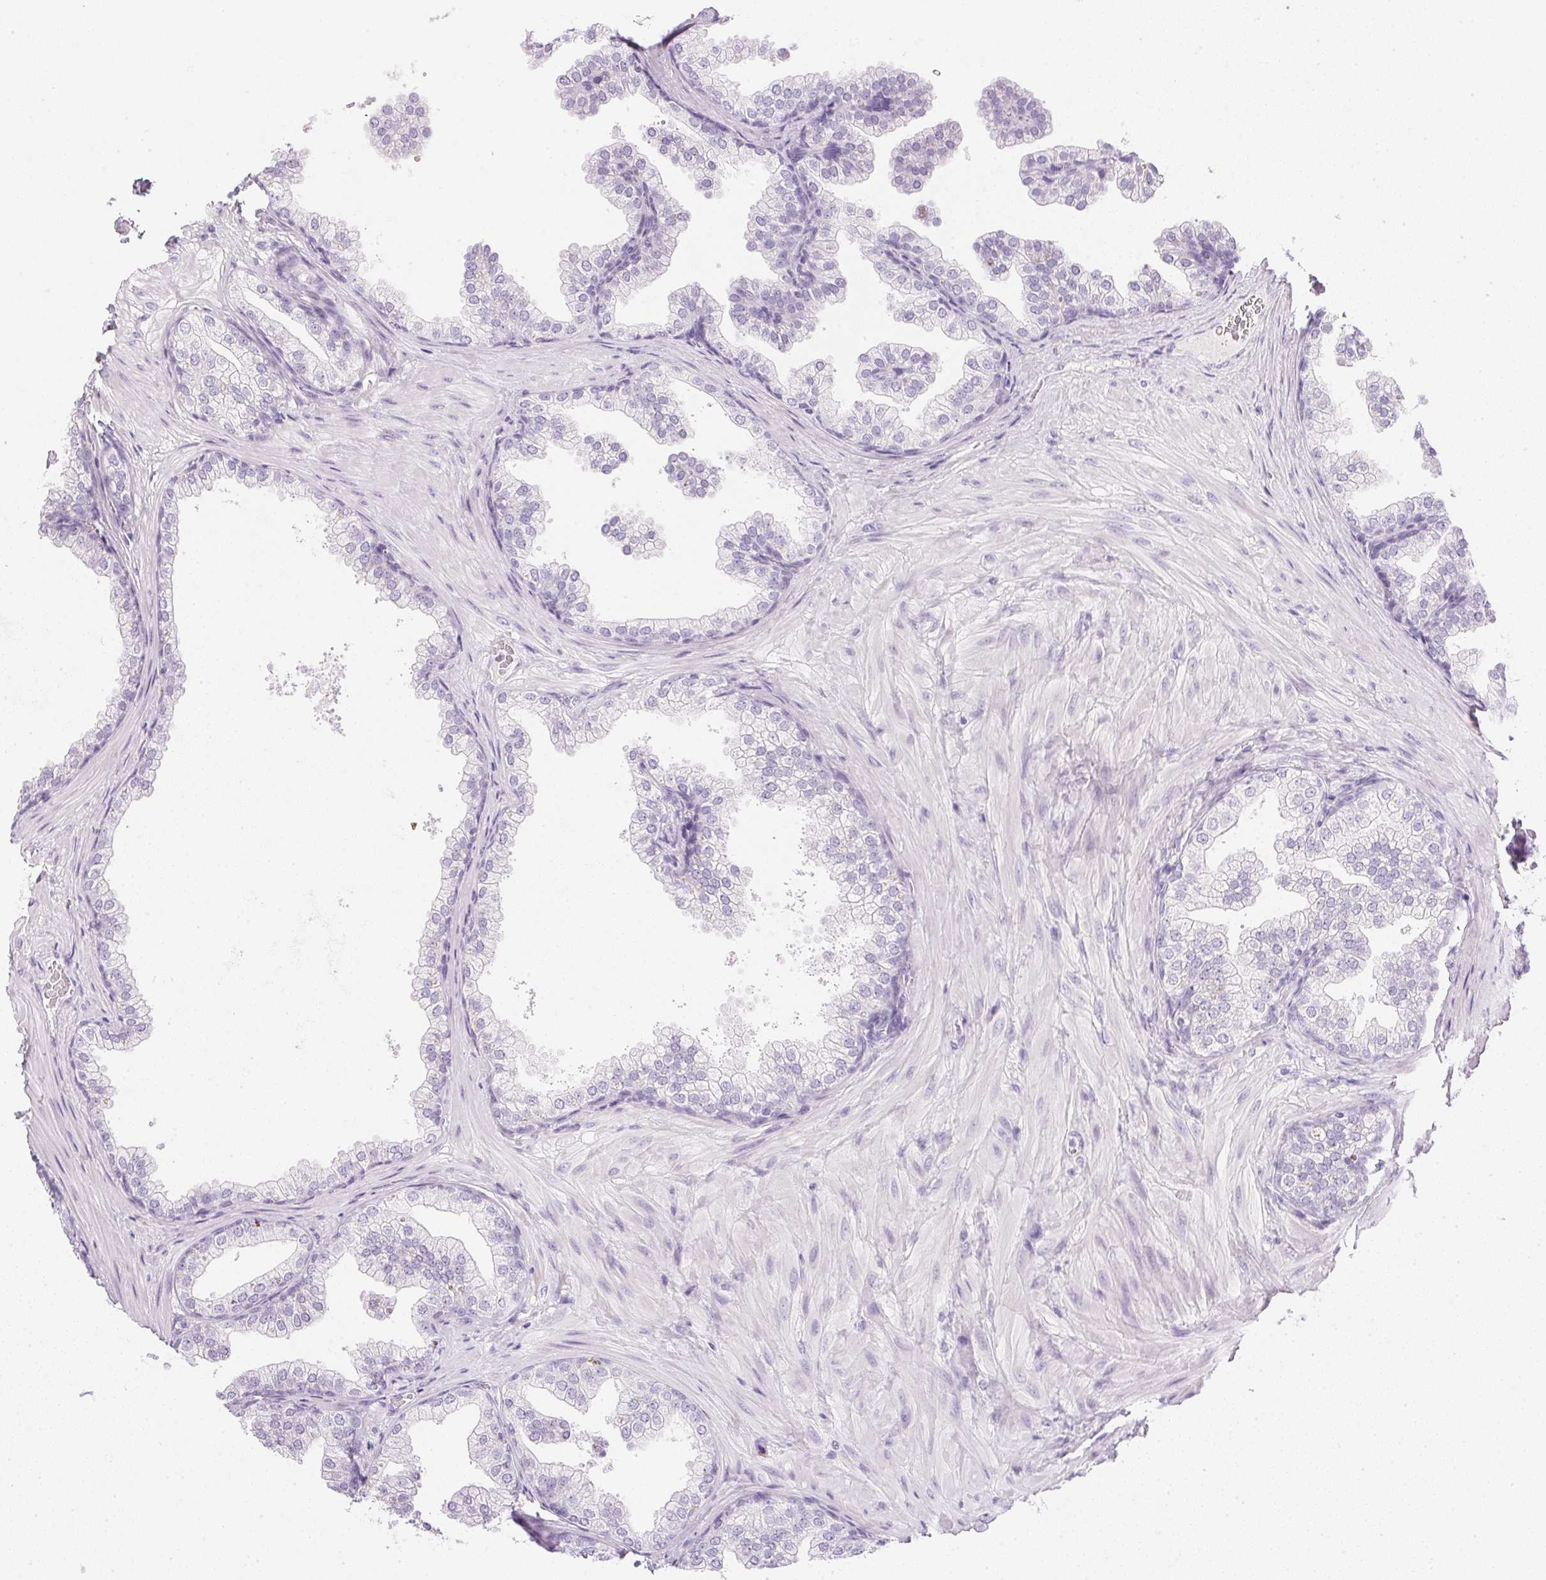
{"staining": {"intensity": "negative", "quantity": "none", "location": "none"}, "tissue": "prostate", "cell_type": "Glandular cells", "image_type": "normal", "snomed": [{"axis": "morphology", "description": "Normal tissue, NOS"}, {"axis": "topography", "description": "Prostate"}], "caption": "This is an IHC image of unremarkable prostate. There is no staining in glandular cells.", "gene": "CPB1", "patient": {"sex": "male", "age": 37}}